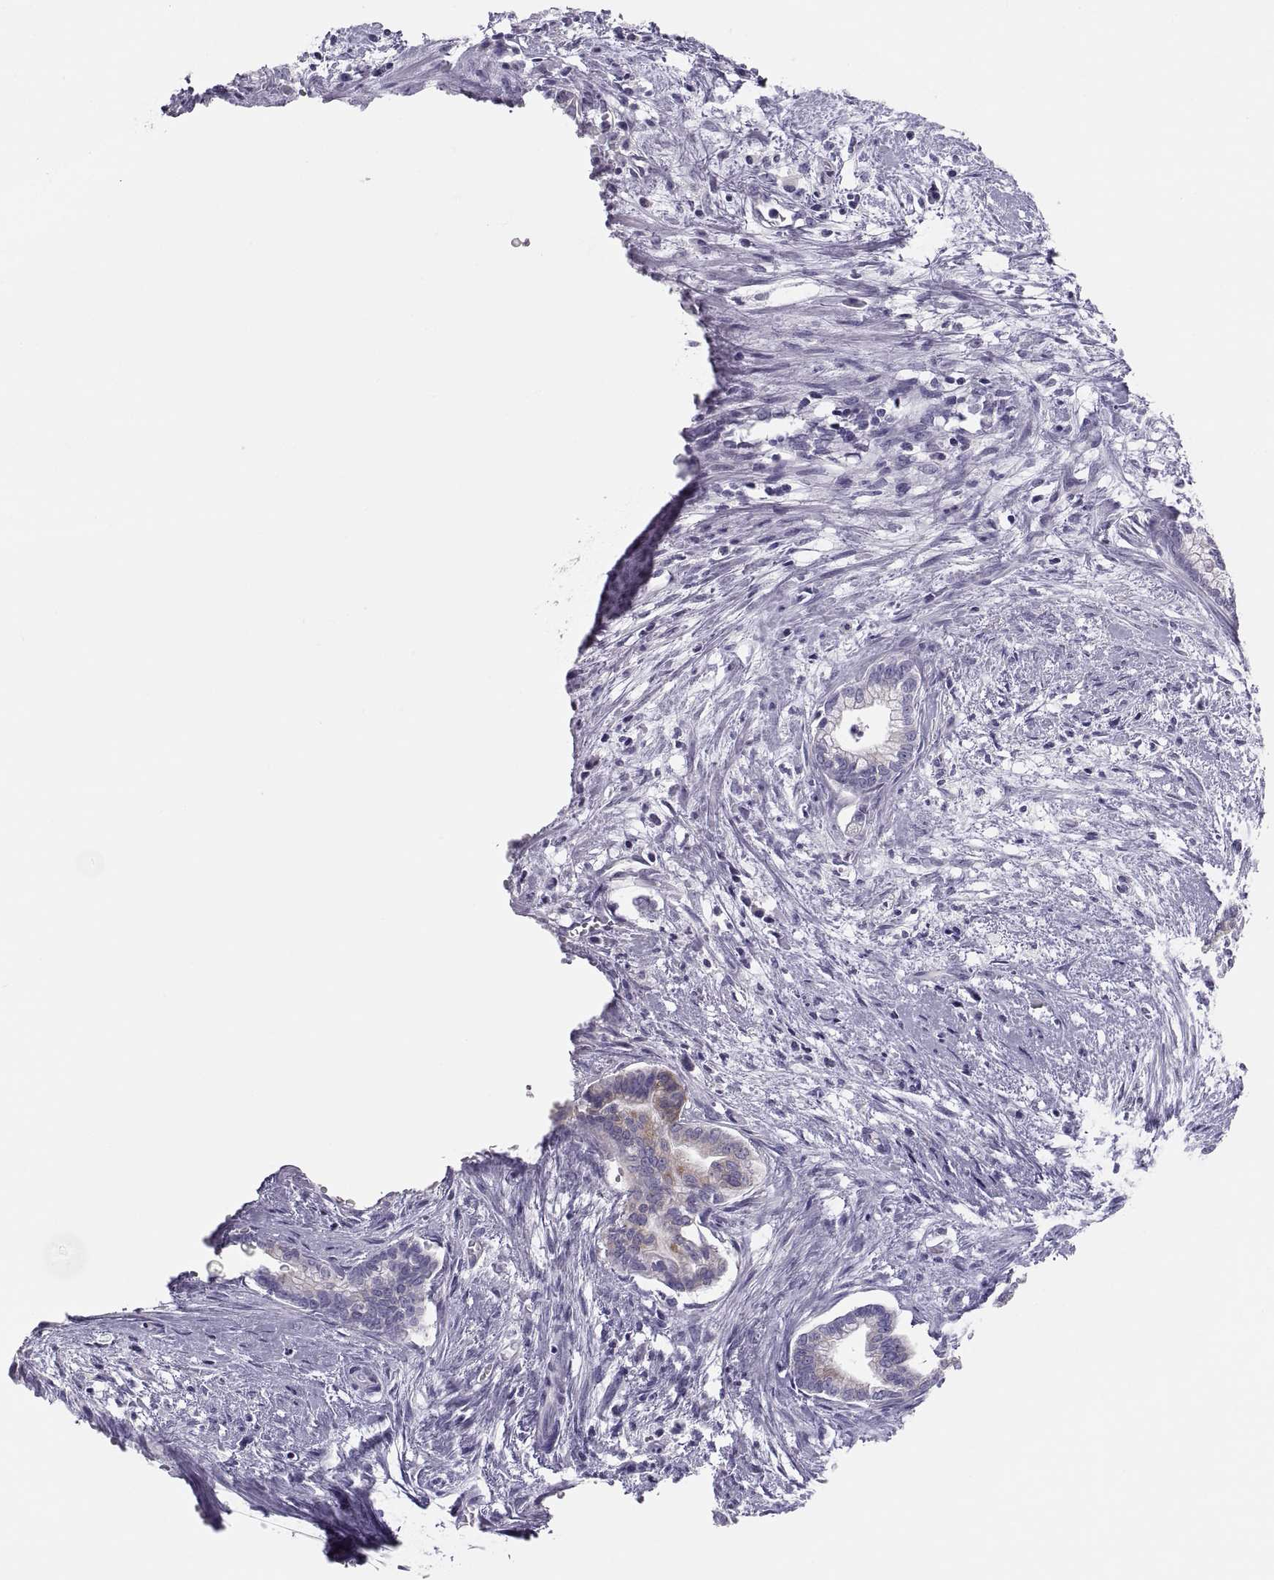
{"staining": {"intensity": "moderate", "quantity": "<25%", "location": "cytoplasmic/membranous"}, "tissue": "cervical cancer", "cell_type": "Tumor cells", "image_type": "cancer", "snomed": [{"axis": "morphology", "description": "Adenocarcinoma, NOS"}, {"axis": "topography", "description": "Cervix"}], "caption": "Moderate cytoplasmic/membranous protein staining is seen in about <25% of tumor cells in cervical cancer (adenocarcinoma).", "gene": "MAGEB2", "patient": {"sex": "female", "age": 62}}